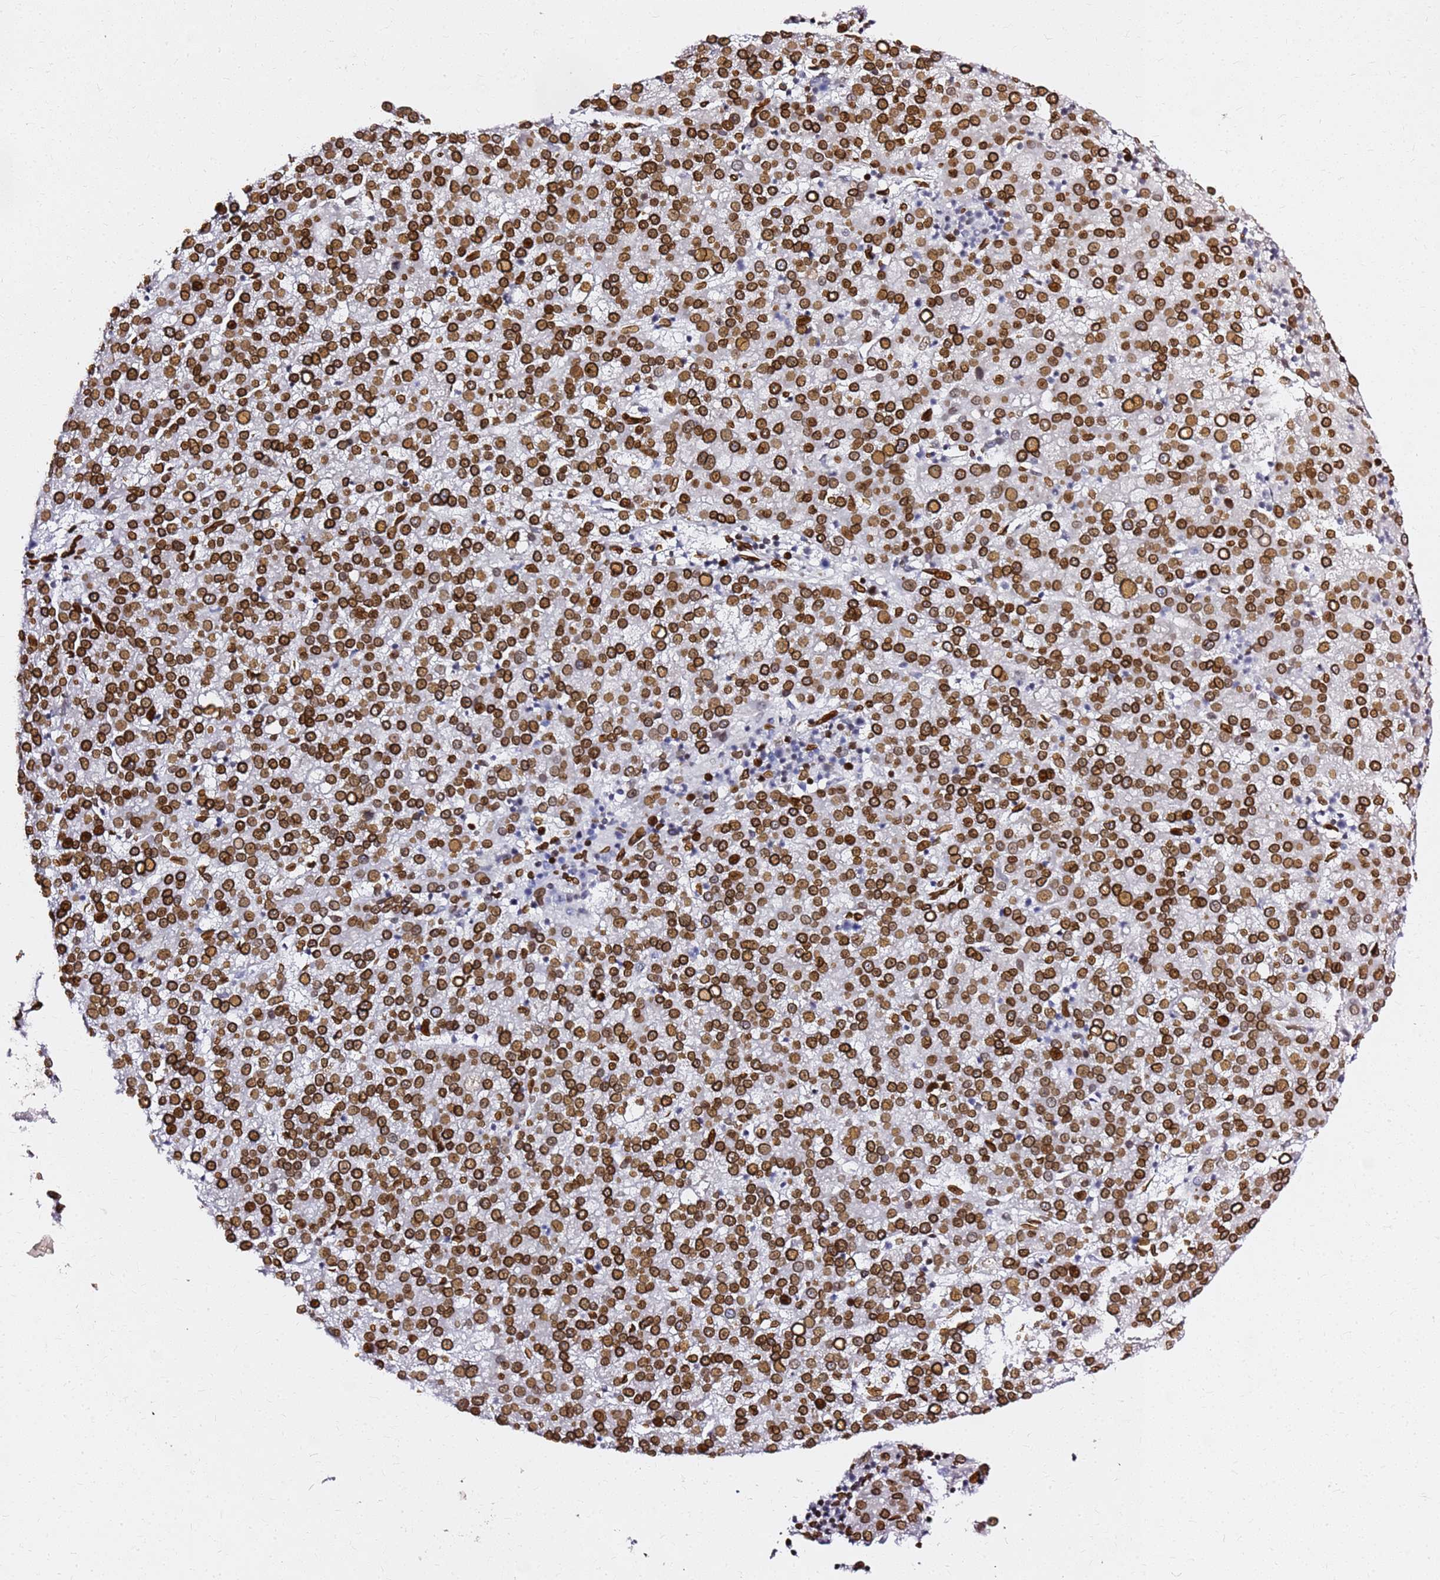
{"staining": {"intensity": "strong", "quantity": ">75%", "location": "cytoplasmic/membranous,nuclear"}, "tissue": "liver cancer", "cell_type": "Tumor cells", "image_type": "cancer", "snomed": [{"axis": "morphology", "description": "Carcinoma, Hepatocellular, NOS"}, {"axis": "topography", "description": "Liver"}], "caption": "IHC of hepatocellular carcinoma (liver) demonstrates high levels of strong cytoplasmic/membranous and nuclear positivity in approximately >75% of tumor cells. (DAB (3,3'-diaminobenzidine) = brown stain, brightfield microscopy at high magnification).", "gene": "C6orf141", "patient": {"sex": "female", "age": 58}}